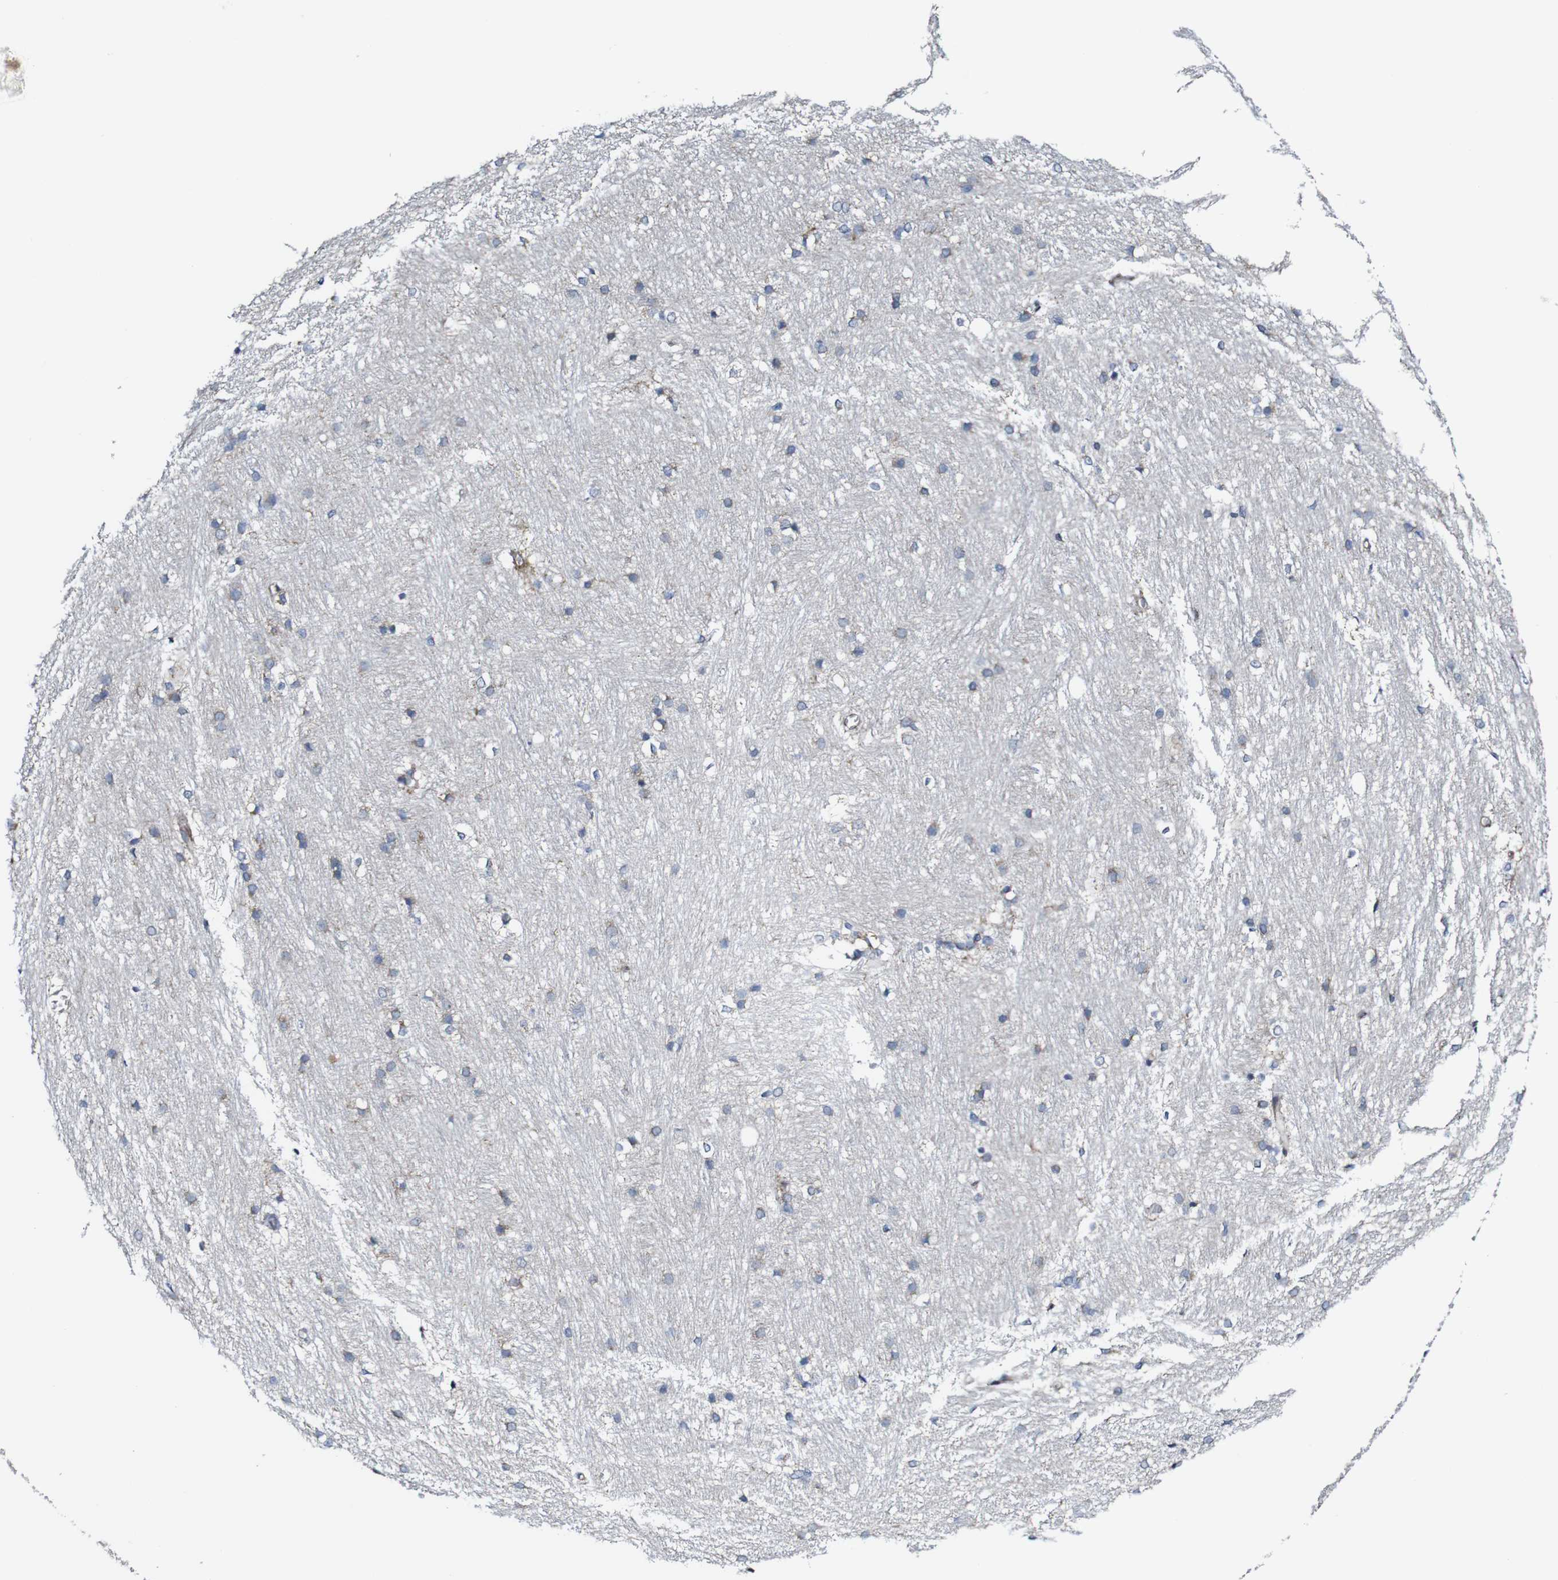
{"staining": {"intensity": "negative", "quantity": "none", "location": "none"}, "tissue": "caudate", "cell_type": "Glial cells", "image_type": "normal", "snomed": [{"axis": "morphology", "description": "Normal tissue, NOS"}, {"axis": "topography", "description": "Lateral ventricle wall"}], "caption": "Immunohistochemistry photomicrograph of normal caudate: caudate stained with DAB (3,3'-diaminobenzidine) reveals no significant protein expression in glial cells. Brightfield microscopy of IHC stained with DAB (brown) and hematoxylin (blue), captured at high magnification.", "gene": "JAK2", "patient": {"sex": "female", "age": 19}}